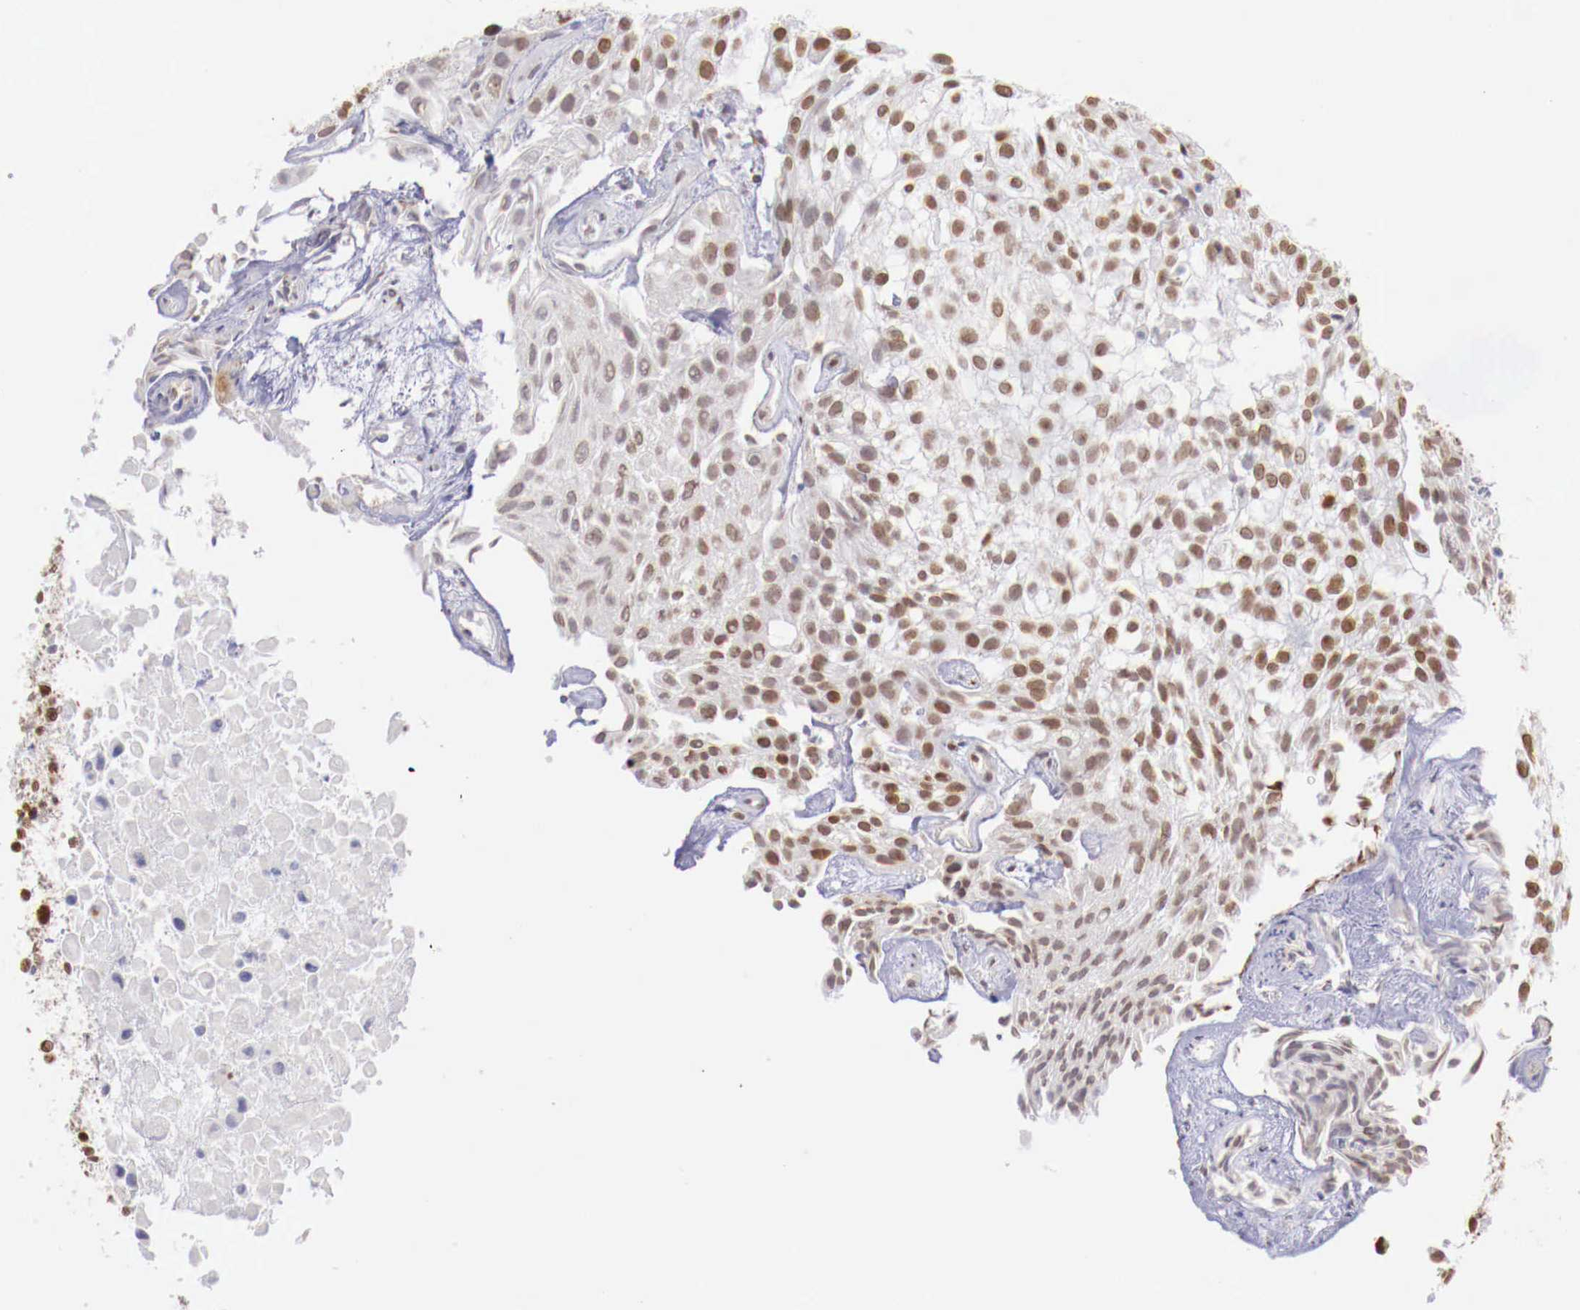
{"staining": {"intensity": "weak", "quantity": ">75%", "location": "nuclear"}, "tissue": "urothelial cancer", "cell_type": "Tumor cells", "image_type": "cancer", "snomed": [{"axis": "morphology", "description": "Urothelial carcinoma, High grade"}, {"axis": "topography", "description": "Urinary bladder"}], "caption": "Tumor cells show low levels of weak nuclear positivity in about >75% of cells in urothelial carcinoma (high-grade).", "gene": "MAX", "patient": {"sex": "male", "age": 56}}